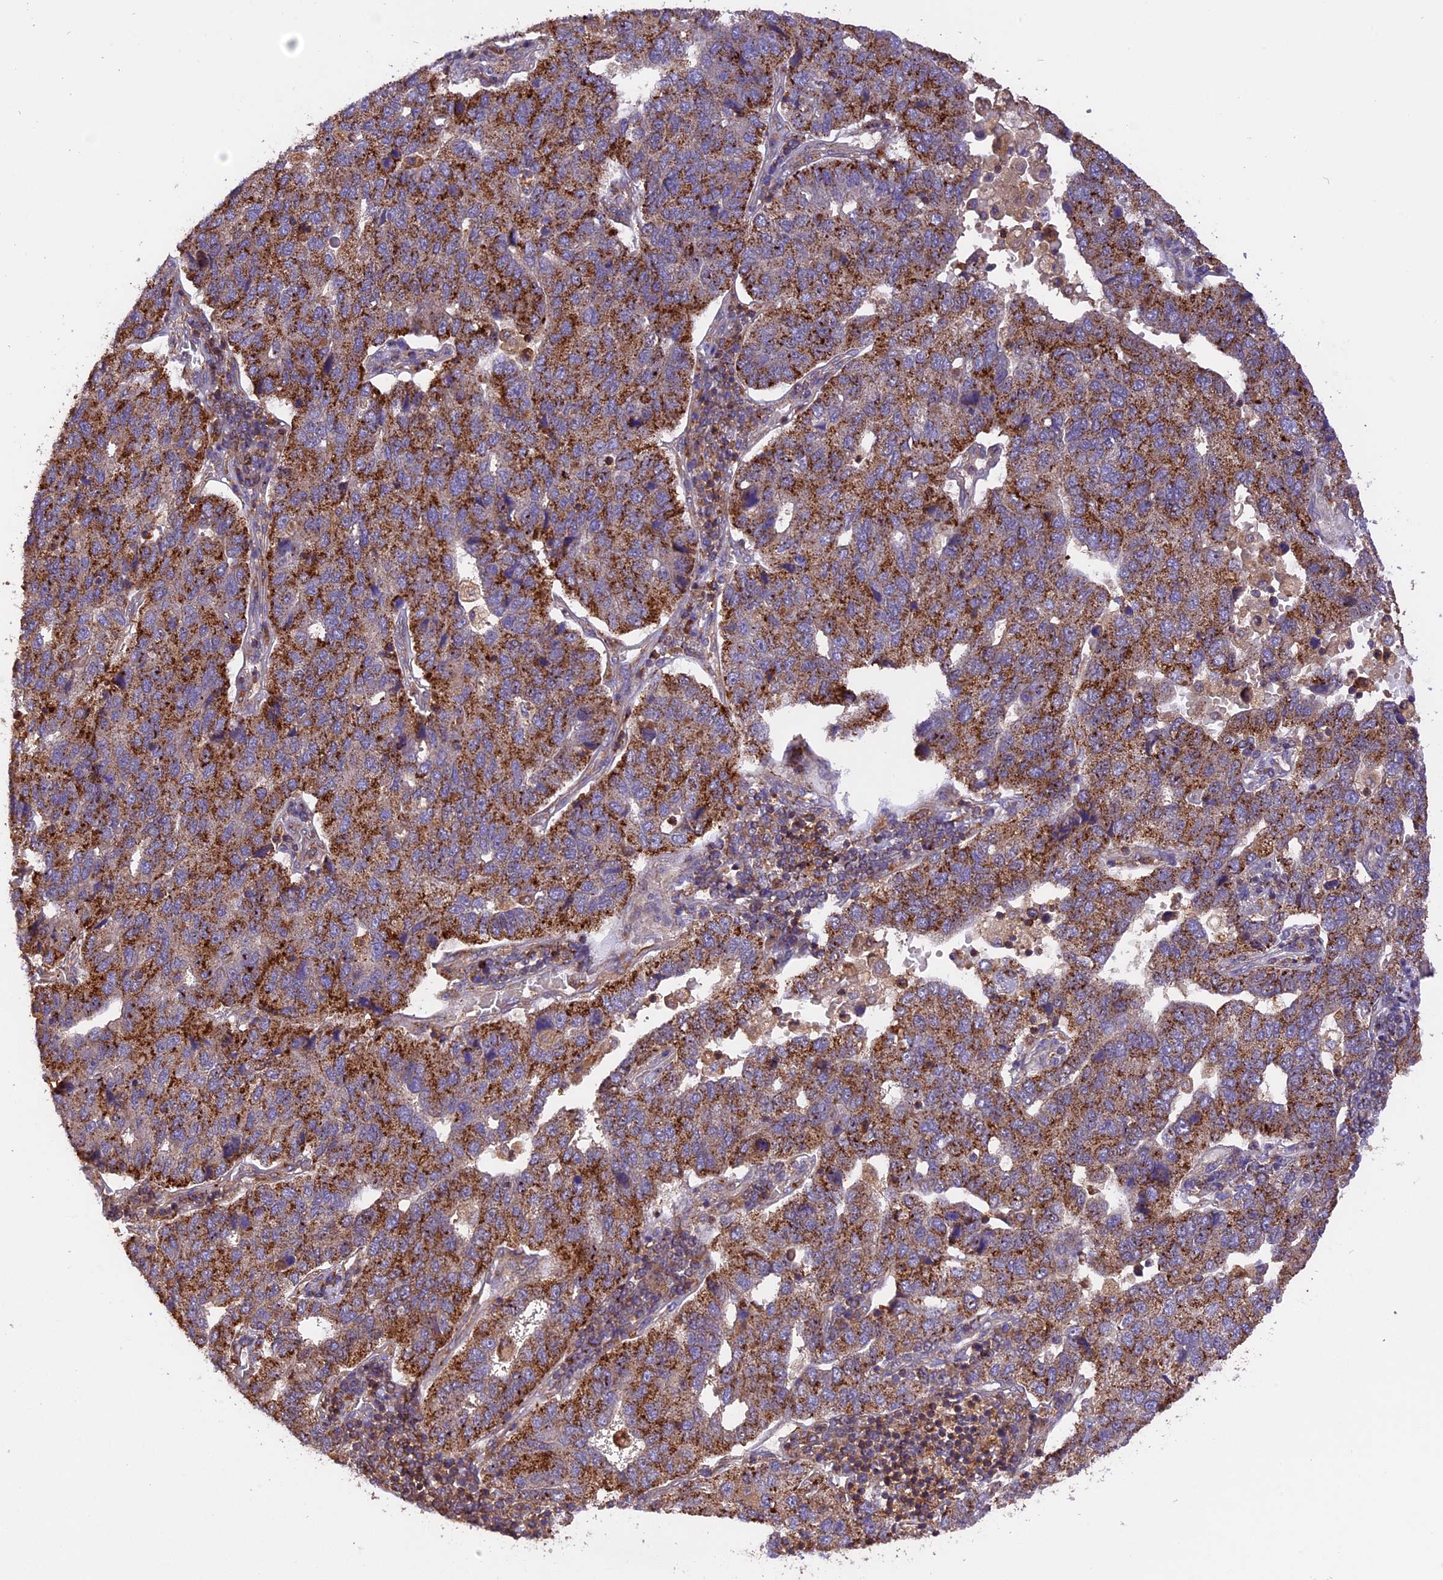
{"staining": {"intensity": "strong", "quantity": ">75%", "location": "cytoplasmic/membranous"}, "tissue": "pancreatic cancer", "cell_type": "Tumor cells", "image_type": "cancer", "snomed": [{"axis": "morphology", "description": "Adenocarcinoma, NOS"}, {"axis": "topography", "description": "Pancreas"}], "caption": "IHC photomicrograph of neoplastic tissue: human adenocarcinoma (pancreatic) stained using IHC displays high levels of strong protein expression localized specifically in the cytoplasmic/membranous of tumor cells, appearing as a cytoplasmic/membranous brown color.", "gene": "PEX3", "patient": {"sex": "female", "age": 61}}